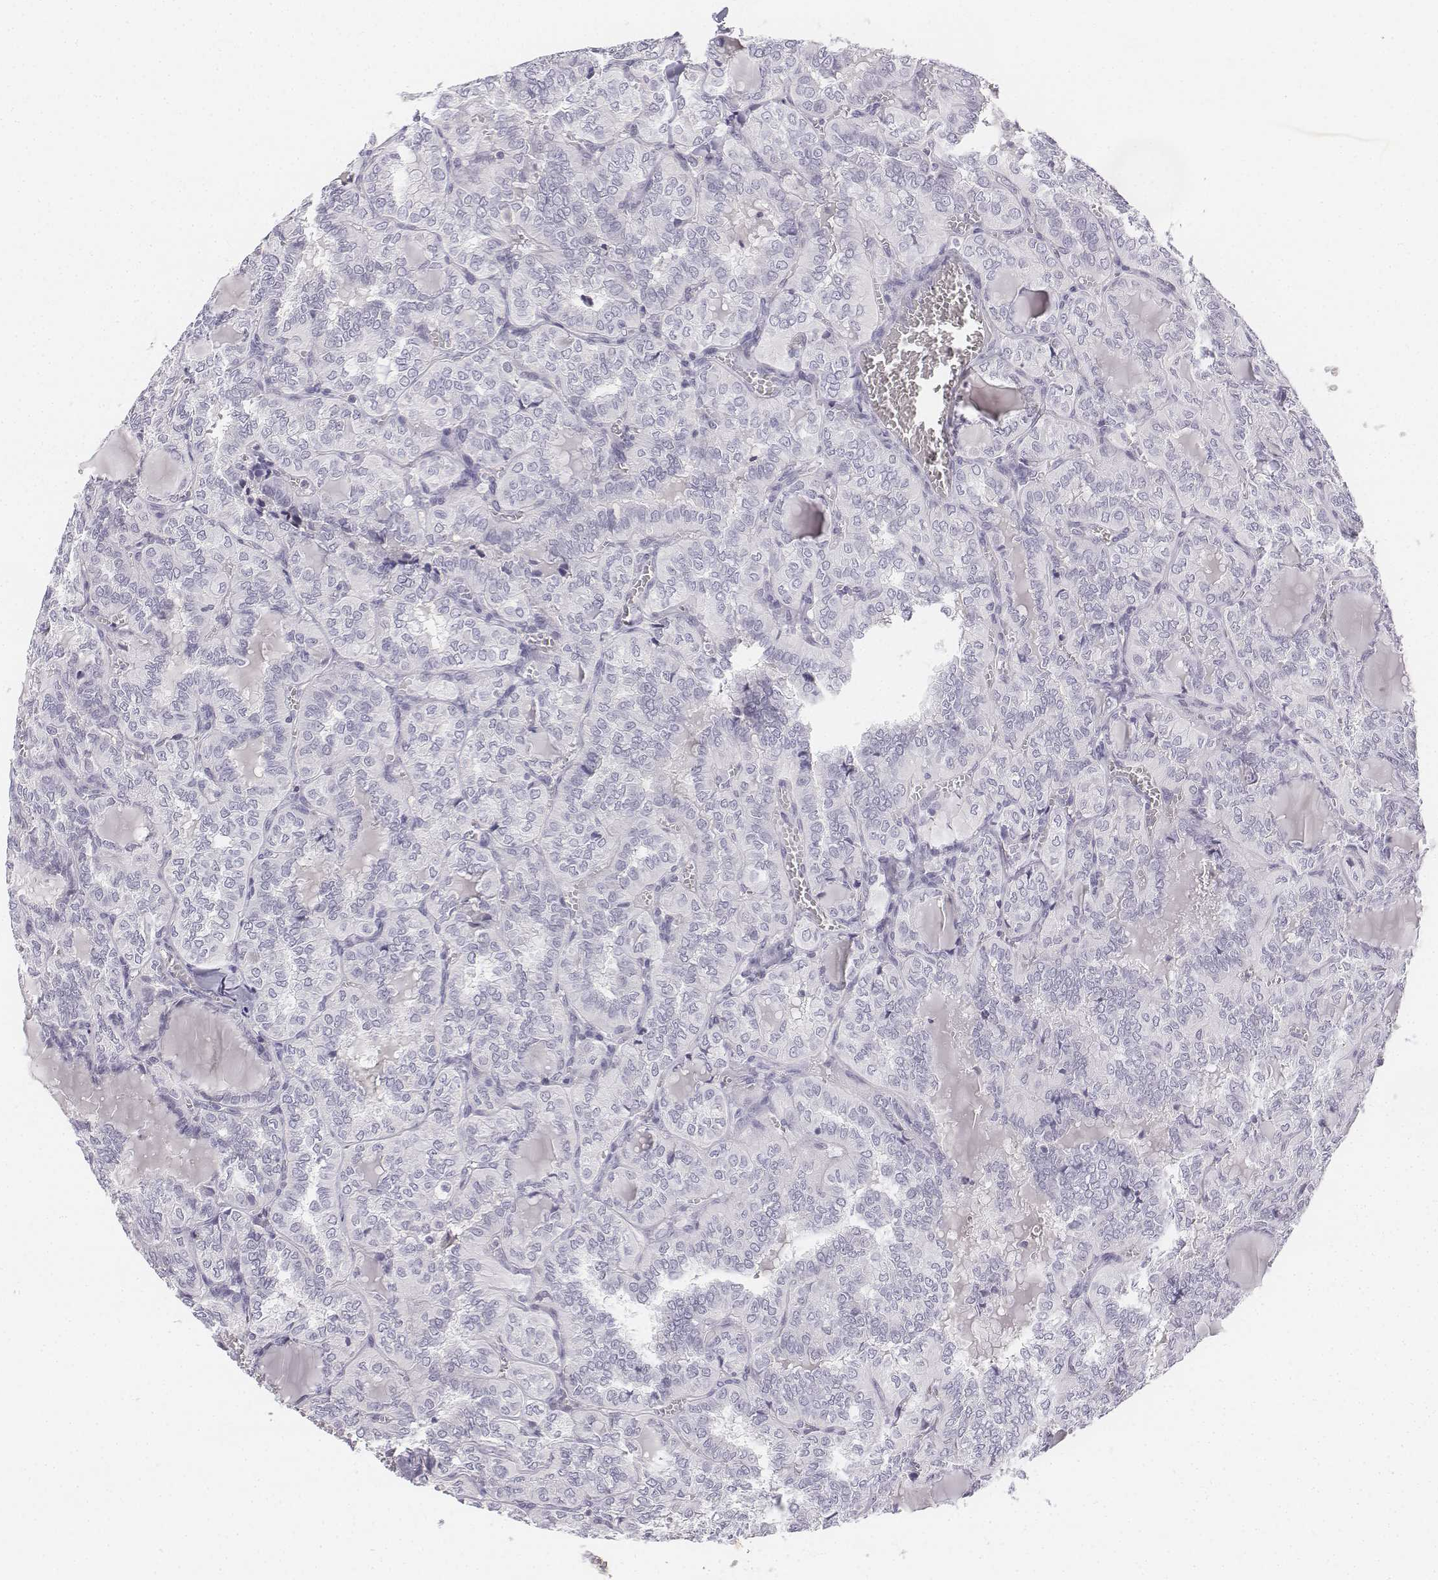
{"staining": {"intensity": "negative", "quantity": "none", "location": "none"}, "tissue": "thyroid cancer", "cell_type": "Tumor cells", "image_type": "cancer", "snomed": [{"axis": "morphology", "description": "Papillary adenocarcinoma, NOS"}, {"axis": "topography", "description": "Thyroid gland"}], "caption": "Tumor cells show no significant expression in thyroid cancer (papillary adenocarcinoma).", "gene": "UCN2", "patient": {"sex": "female", "age": 41}}